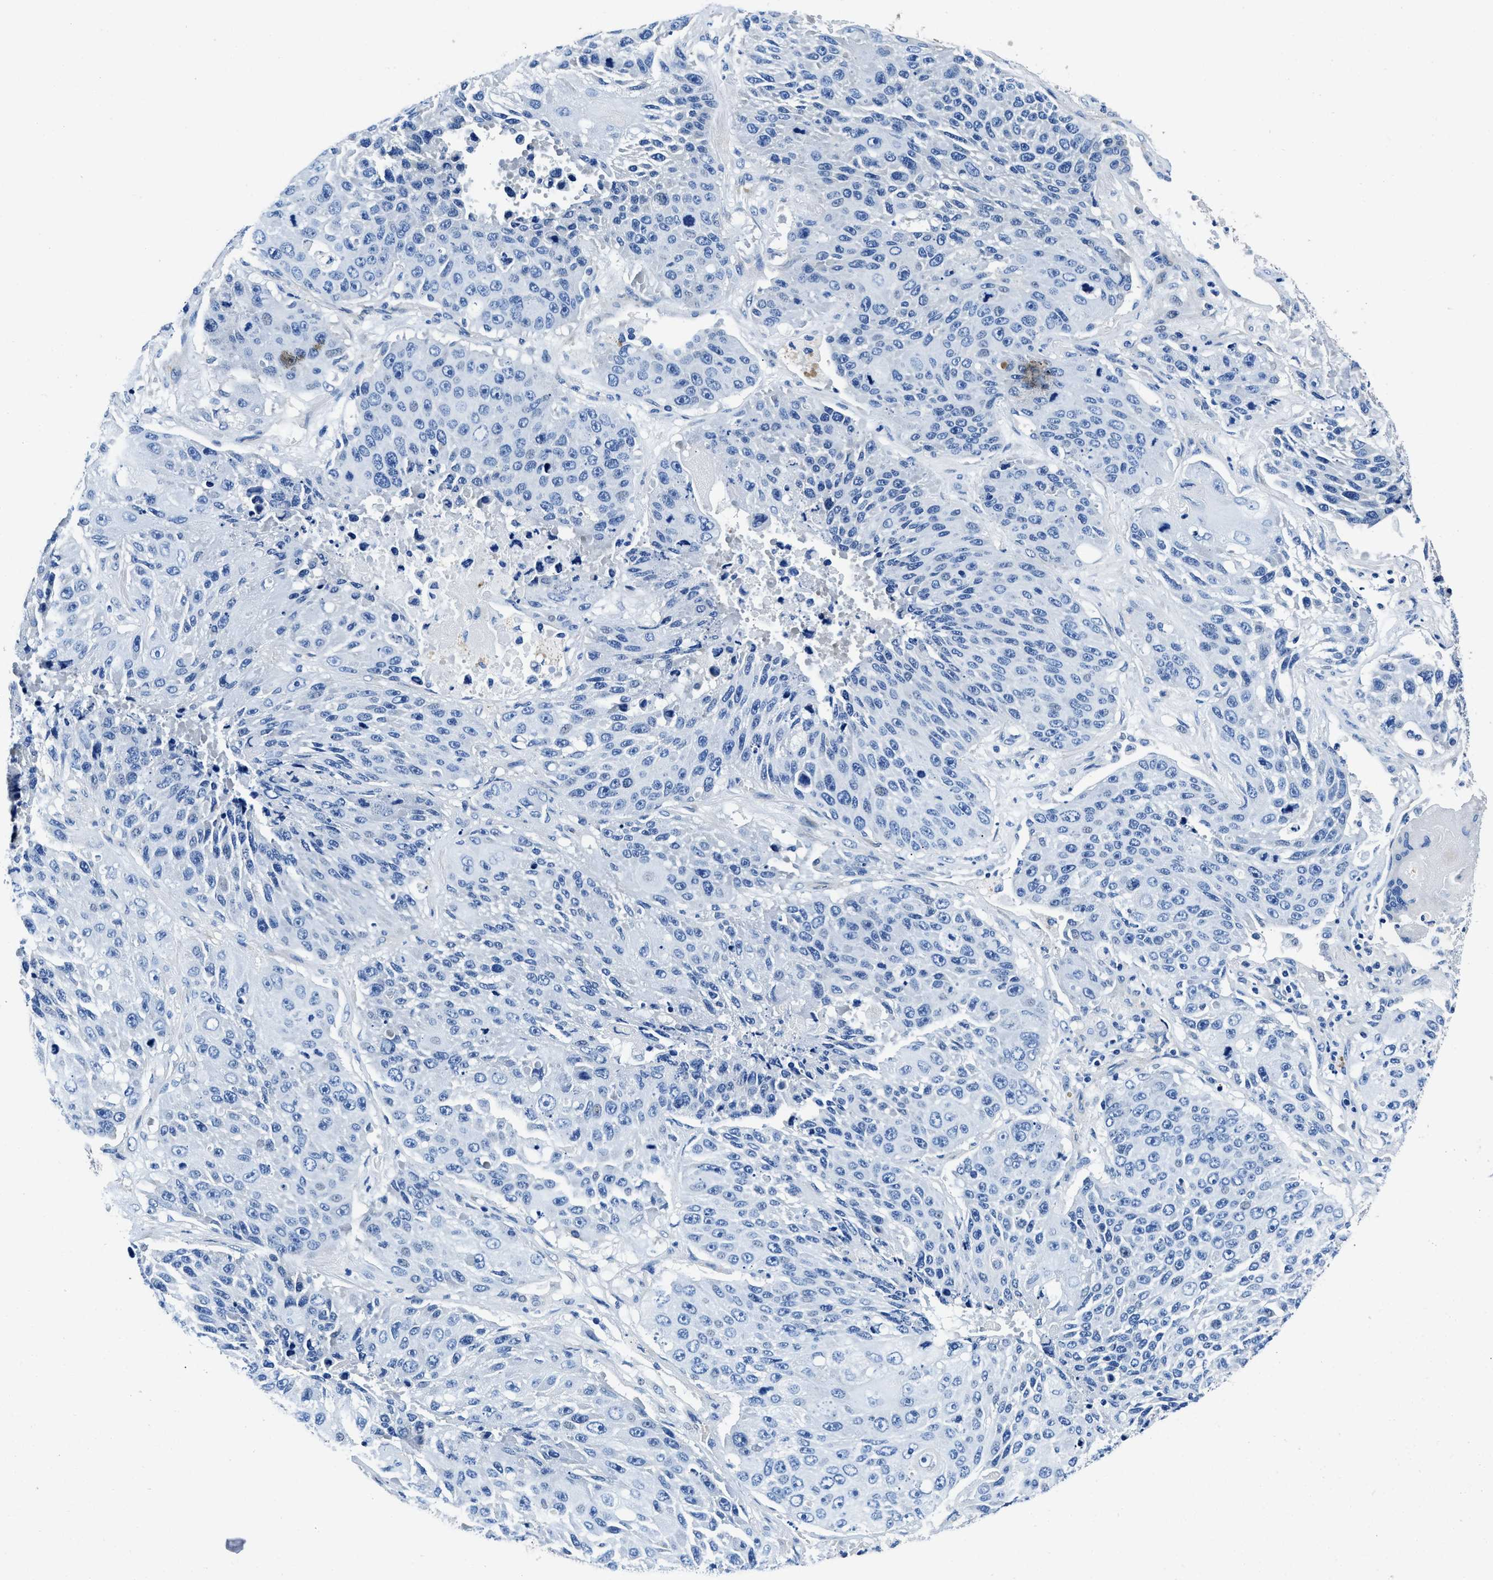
{"staining": {"intensity": "negative", "quantity": "none", "location": "none"}, "tissue": "lung cancer", "cell_type": "Tumor cells", "image_type": "cancer", "snomed": [{"axis": "morphology", "description": "Squamous cell carcinoma, NOS"}, {"axis": "topography", "description": "Lung"}], "caption": "IHC photomicrograph of human squamous cell carcinoma (lung) stained for a protein (brown), which reveals no positivity in tumor cells.", "gene": "NEU1", "patient": {"sex": "male", "age": 61}}